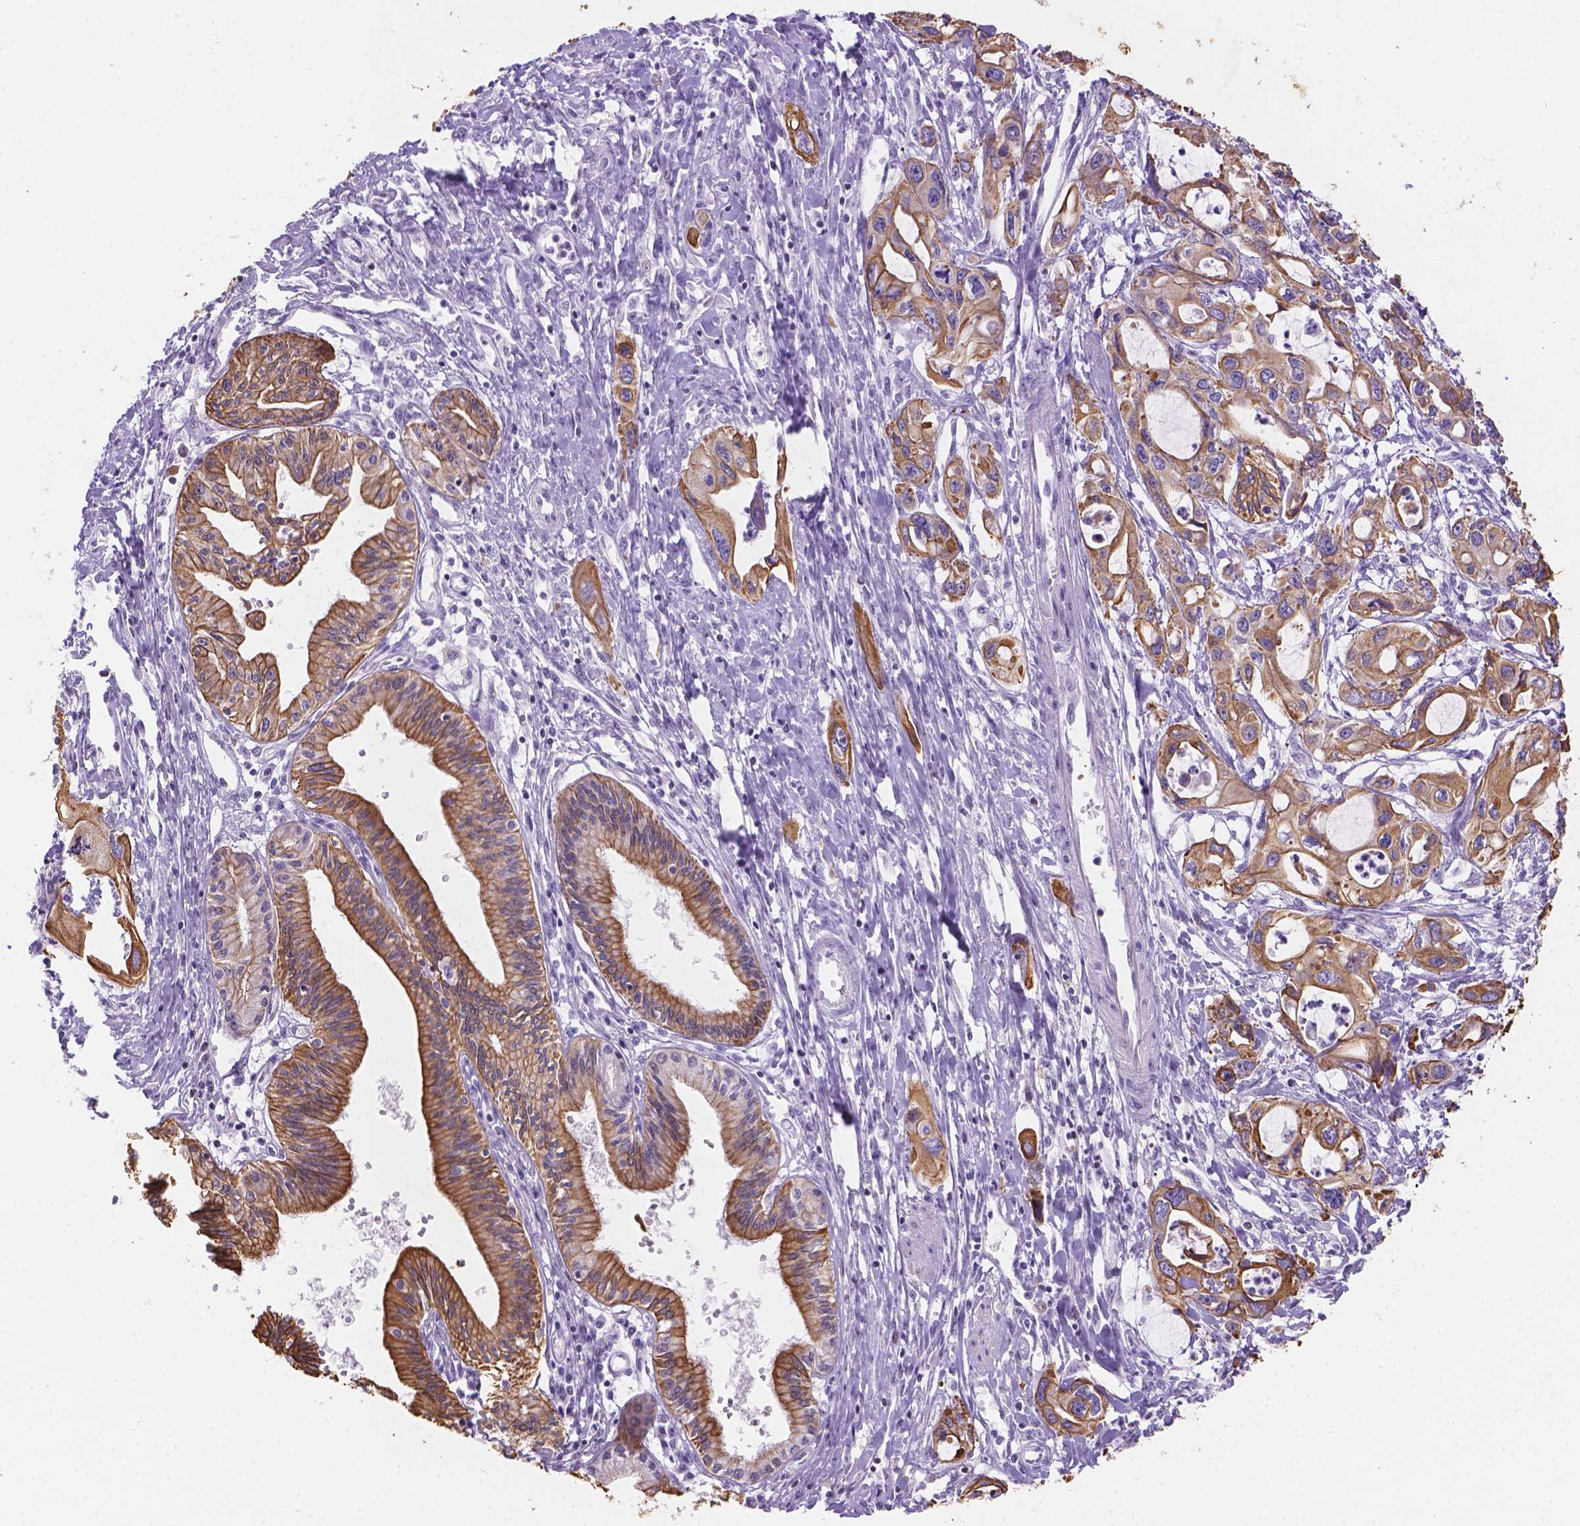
{"staining": {"intensity": "strong", "quantity": ">75%", "location": "cytoplasmic/membranous"}, "tissue": "pancreatic cancer", "cell_type": "Tumor cells", "image_type": "cancer", "snomed": [{"axis": "morphology", "description": "Adenocarcinoma, NOS"}, {"axis": "topography", "description": "Pancreas"}], "caption": "Pancreatic cancer stained for a protein (brown) displays strong cytoplasmic/membranous positive expression in approximately >75% of tumor cells.", "gene": "DMWD", "patient": {"sex": "male", "age": 60}}